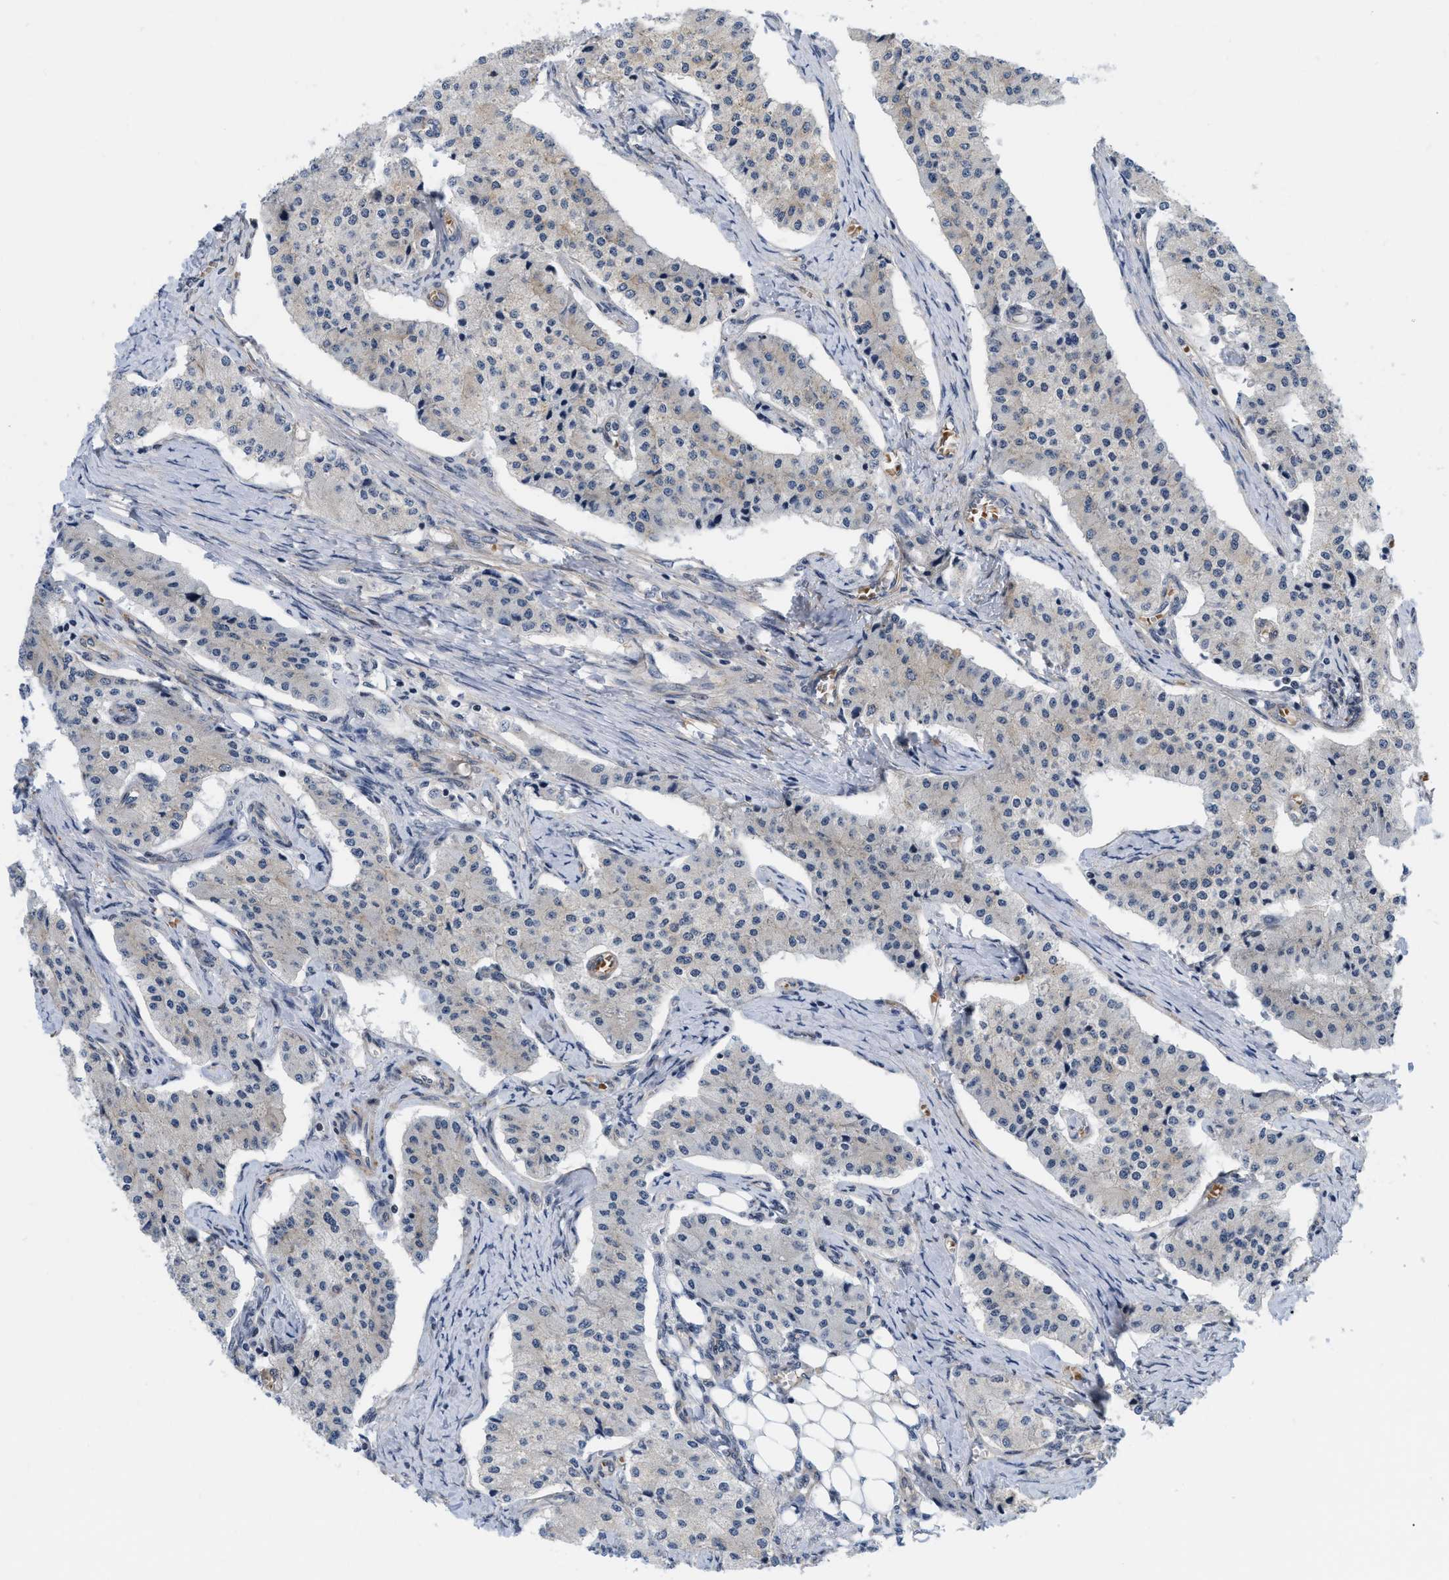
{"staining": {"intensity": "negative", "quantity": "none", "location": "none"}, "tissue": "carcinoid", "cell_type": "Tumor cells", "image_type": "cancer", "snomed": [{"axis": "morphology", "description": "Carcinoid, malignant, NOS"}, {"axis": "topography", "description": "Colon"}], "caption": "High magnification brightfield microscopy of carcinoid stained with DAB (3,3'-diaminobenzidine) (brown) and counterstained with hematoxylin (blue): tumor cells show no significant expression.", "gene": "GPRASP2", "patient": {"sex": "female", "age": 52}}